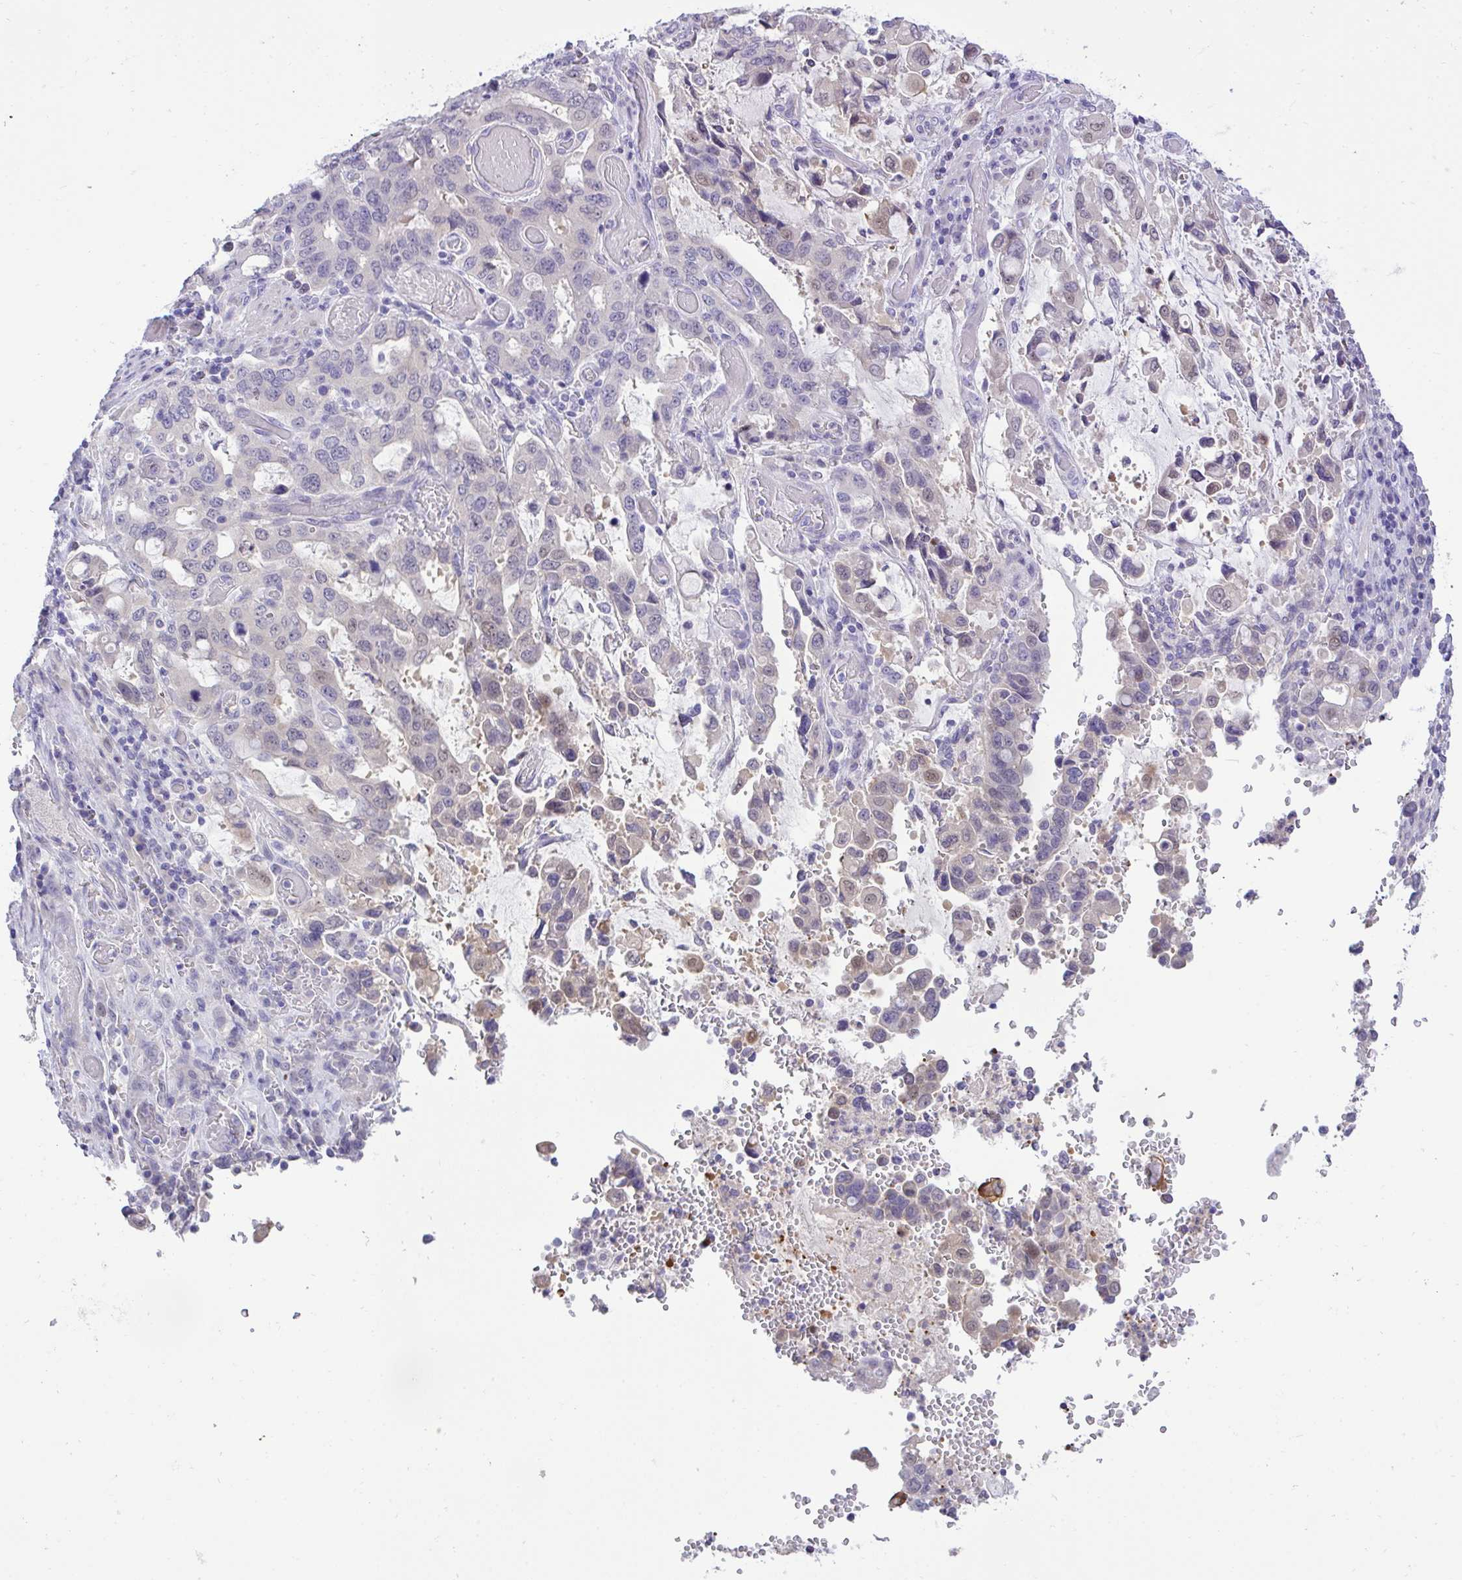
{"staining": {"intensity": "weak", "quantity": "<25%", "location": "nuclear"}, "tissue": "stomach cancer", "cell_type": "Tumor cells", "image_type": "cancer", "snomed": [{"axis": "morphology", "description": "Adenocarcinoma, NOS"}, {"axis": "topography", "description": "Stomach, upper"}, {"axis": "topography", "description": "Stomach"}], "caption": "The photomicrograph displays no staining of tumor cells in stomach adenocarcinoma.", "gene": "TMCO5A", "patient": {"sex": "male", "age": 62}}